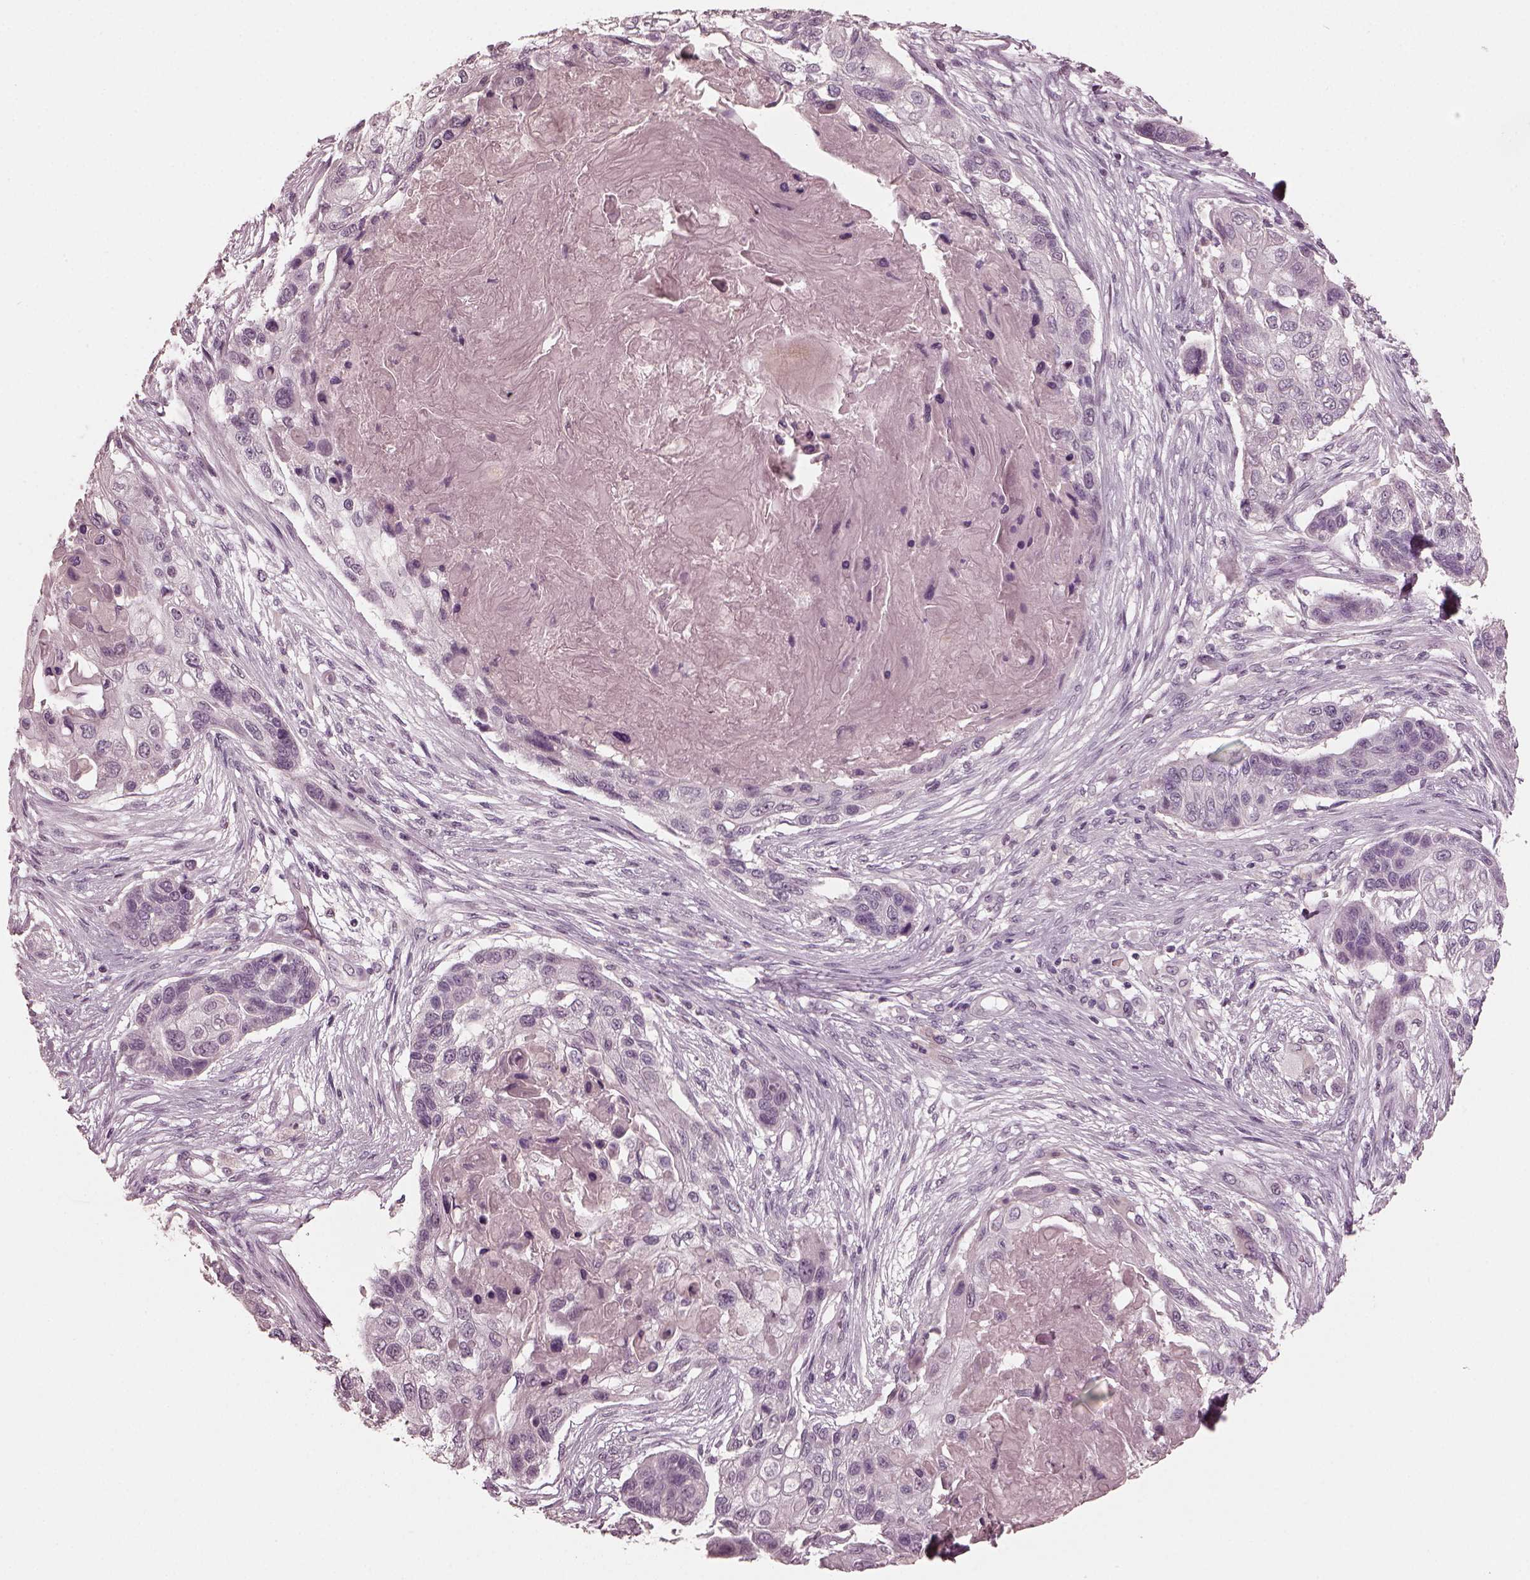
{"staining": {"intensity": "negative", "quantity": "none", "location": "none"}, "tissue": "lung cancer", "cell_type": "Tumor cells", "image_type": "cancer", "snomed": [{"axis": "morphology", "description": "Squamous cell carcinoma, NOS"}, {"axis": "topography", "description": "Lung"}], "caption": "IHC of lung squamous cell carcinoma displays no positivity in tumor cells.", "gene": "RCVRN", "patient": {"sex": "male", "age": 69}}